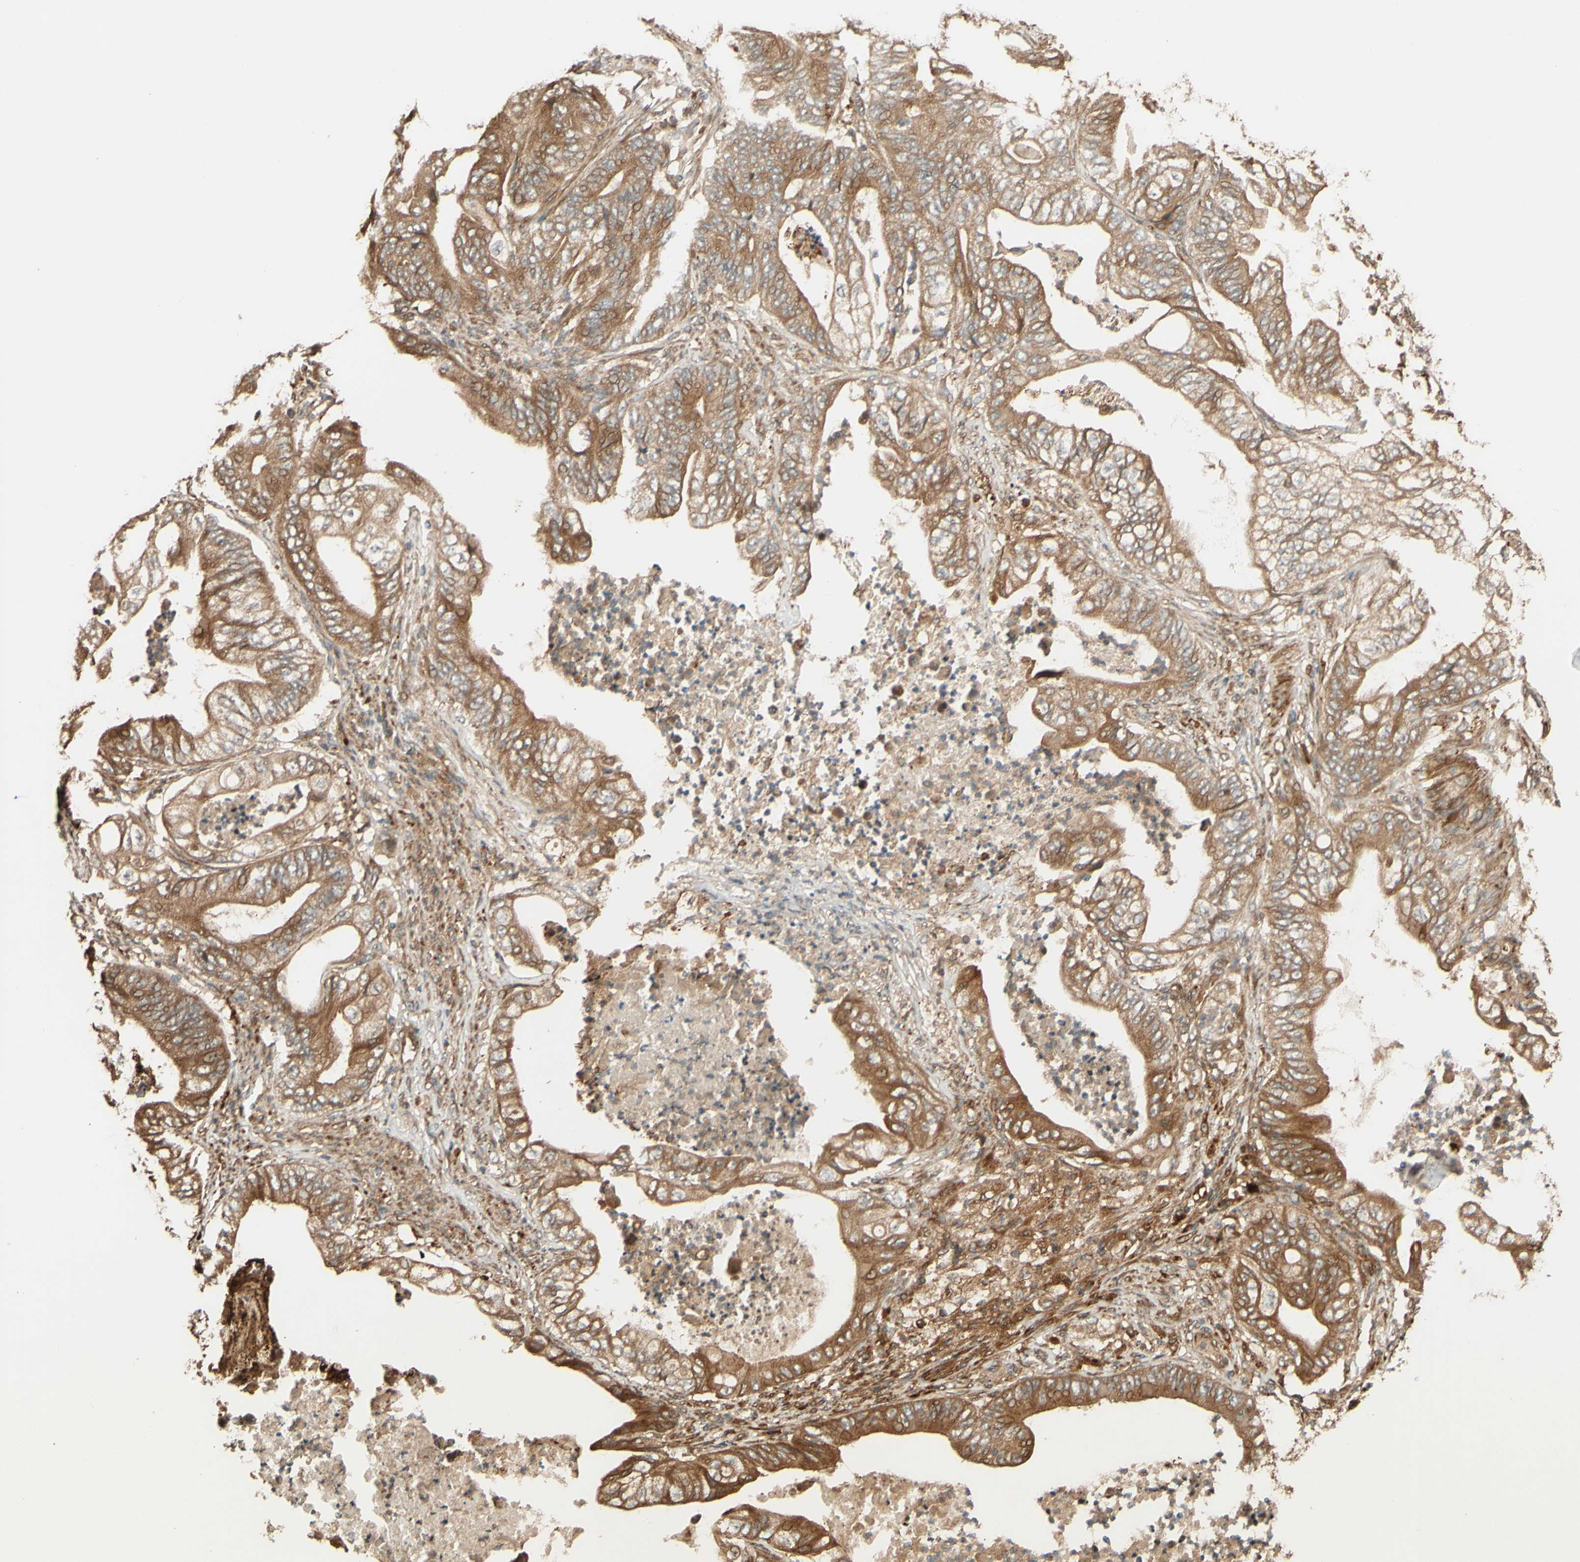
{"staining": {"intensity": "moderate", "quantity": ">75%", "location": "cytoplasmic/membranous"}, "tissue": "stomach cancer", "cell_type": "Tumor cells", "image_type": "cancer", "snomed": [{"axis": "morphology", "description": "Adenocarcinoma, NOS"}, {"axis": "topography", "description": "Stomach"}], "caption": "High-power microscopy captured an immunohistochemistry micrograph of adenocarcinoma (stomach), revealing moderate cytoplasmic/membranous staining in about >75% of tumor cells. (DAB IHC, brown staining for protein, blue staining for nuclei).", "gene": "RNF19A", "patient": {"sex": "female", "age": 73}}